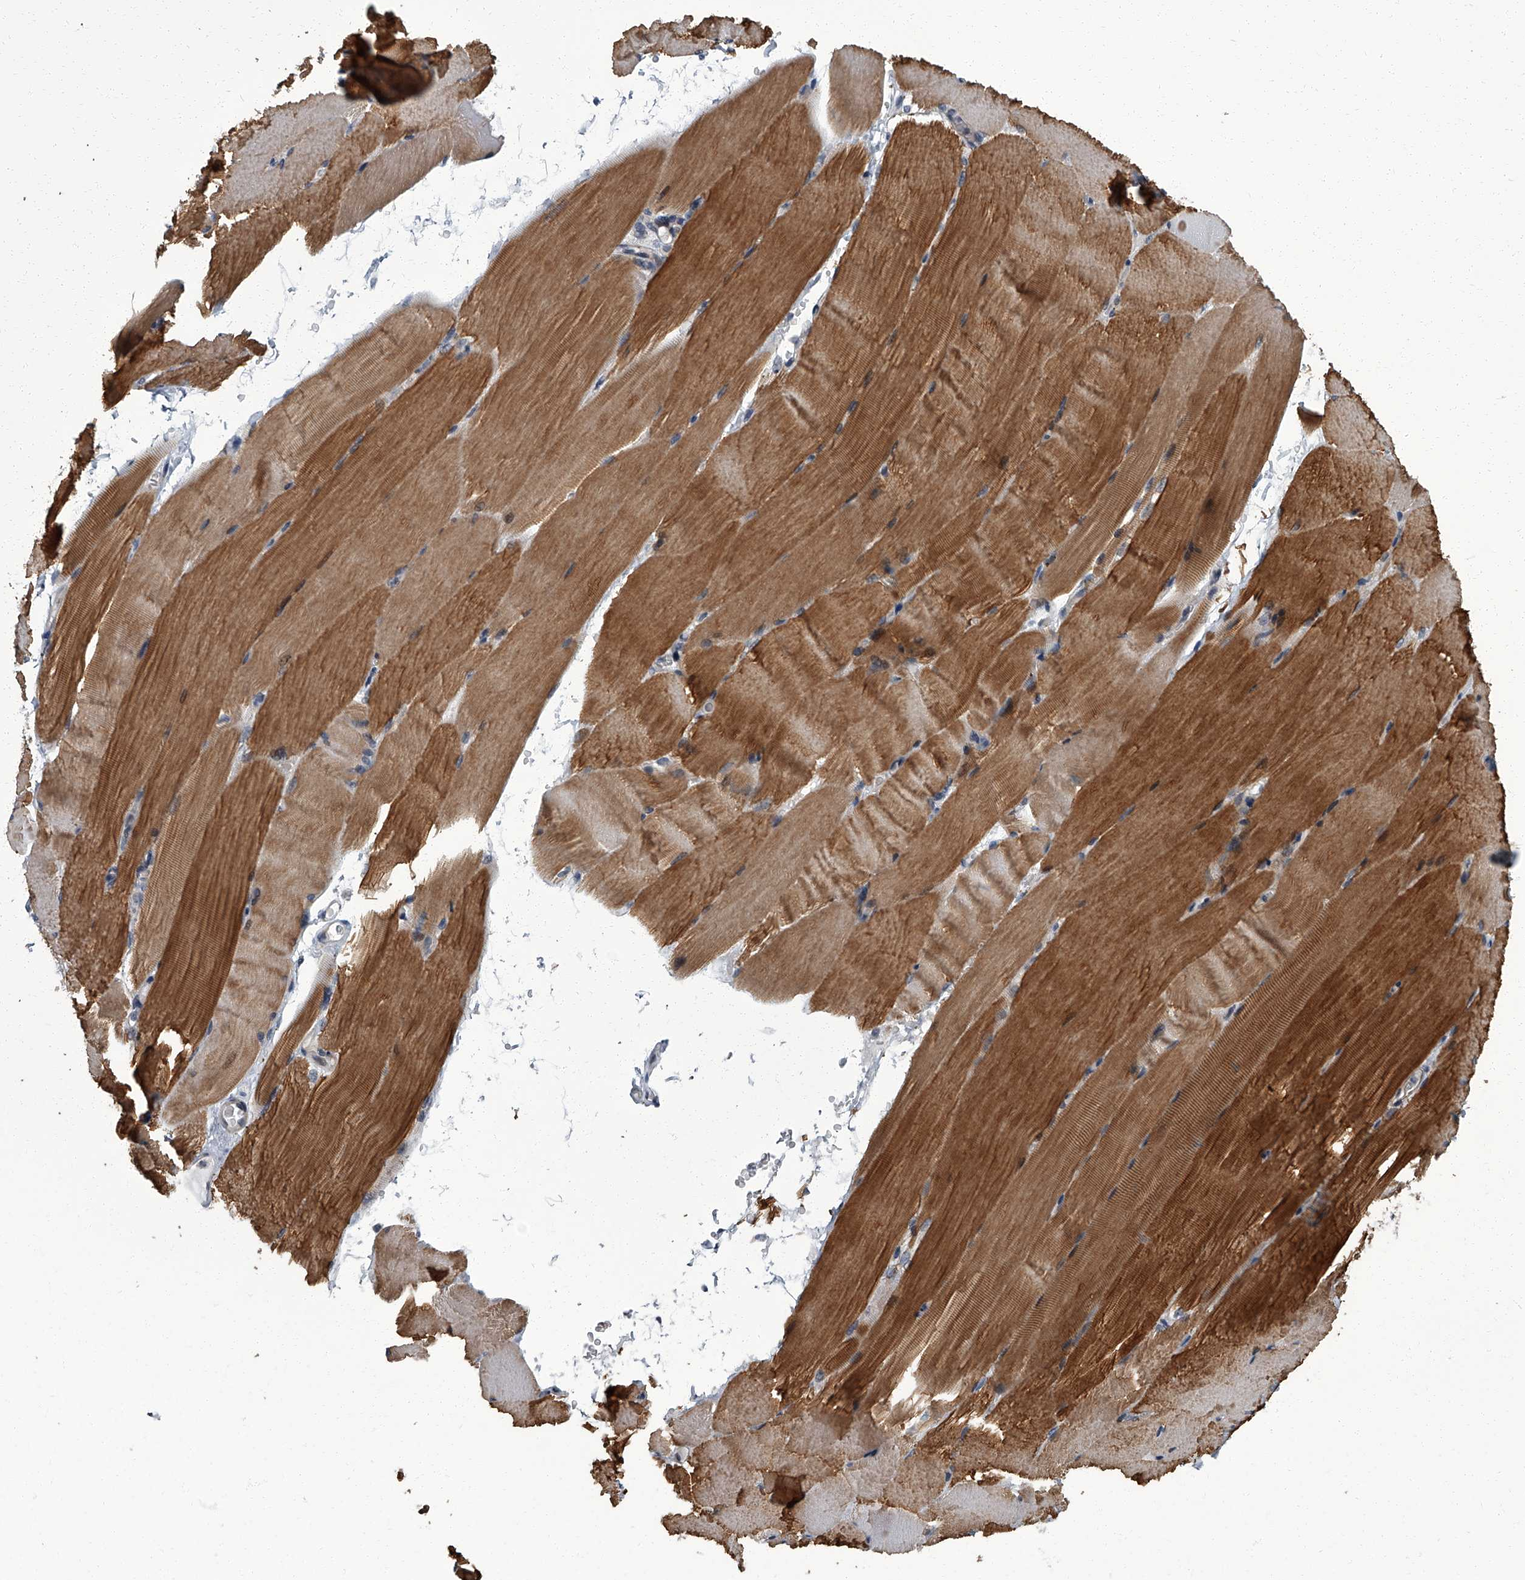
{"staining": {"intensity": "moderate", "quantity": ">75%", "location": "cytoplasmic/membranous"}, "tissue": "skeletal muscle", "cell_type": "Myocytes", "image_type": "normal", "snomed": [{"axis": "morphology", "description": "Normal tissue, NOS"}, {"axis": "topography", "description": "Skeletal muscle"}, {"axis": "topography", "description": "Parathyroid gland"}], "caption": "A medium amount of moderate cytoplasmic/membranous staining is present in approximately >75% of myocytes in benign skeletal muscle. Immunohistochemistry stains the protein of interest in brown and the nuclei are stained blue.", "gene": "ZNF274", "patient": {"sex": "female", "age": 37}}